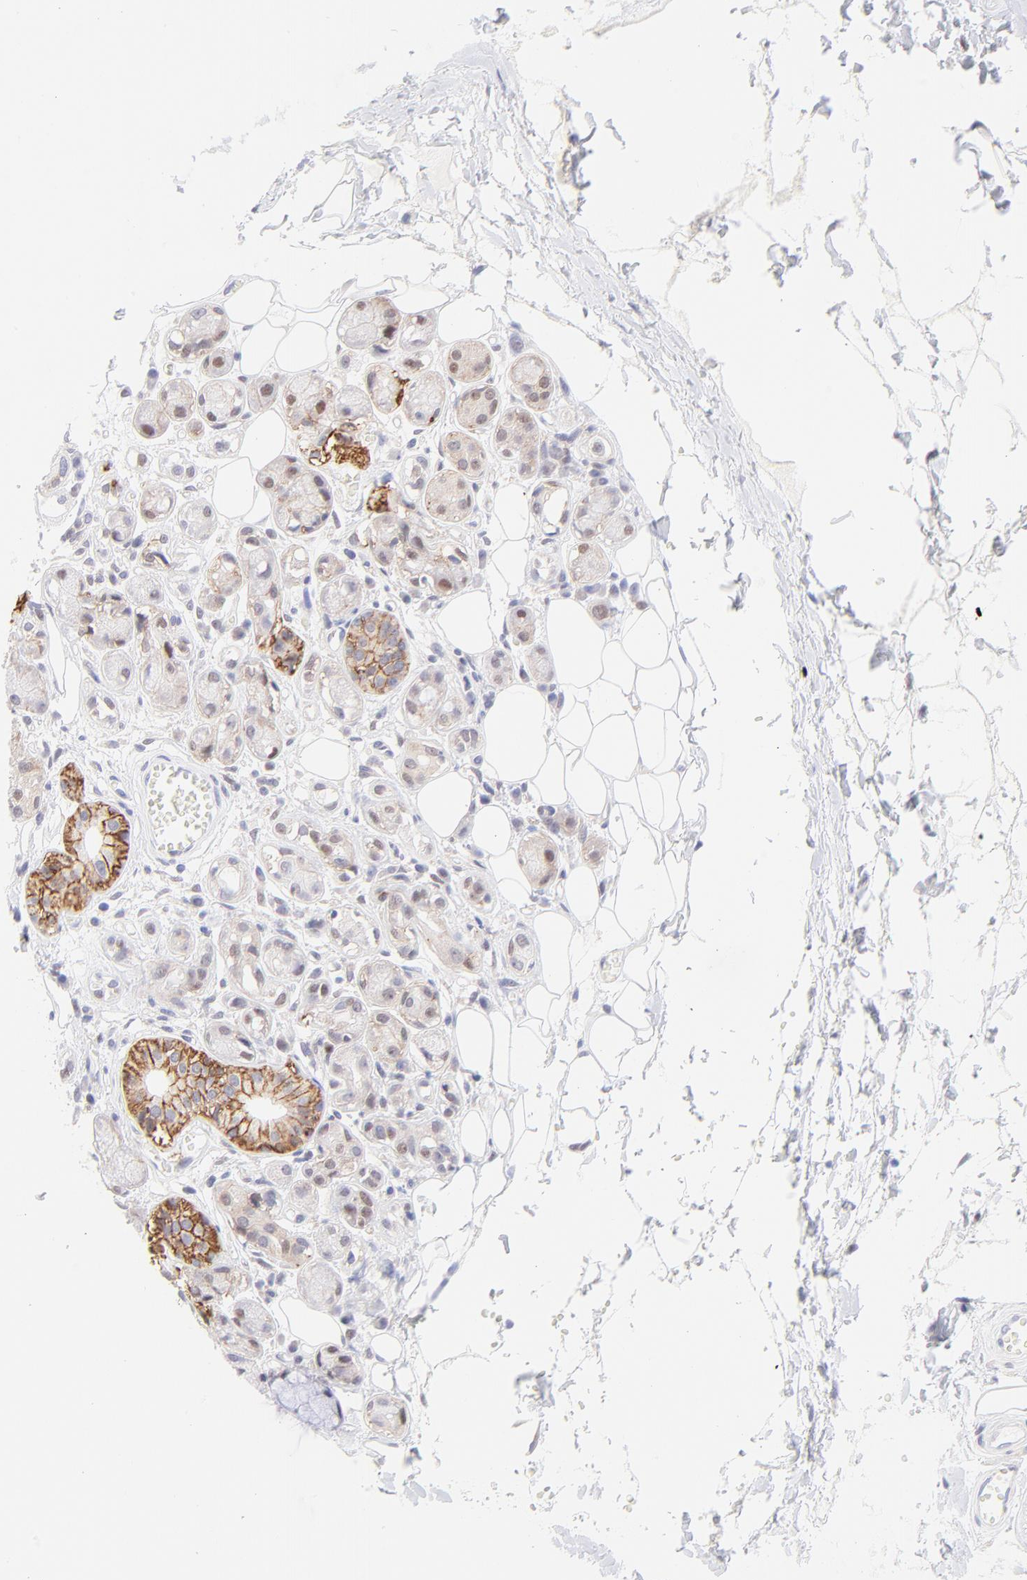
{"staining": {"intensity": "negative", "quantity": "none", "location": "none"}, "tissue": "adipose tissue", "cell_type": "Adipocytes", "image_type": "normal", "snomed": [{"axis": "morphology", "description": "Normal tissue, NOS"}, {"axis": "morphology", "description": "Inflammation, NOS"}, {"axis": "topography", "description": "Salivary gland"}, {"axis": "topography", "description": "Peripheral nerve tissue"}], "caption": "Immunohistochemistry of benign adipose tissue demonstrates no staining in adipocytes. (Stains: DAB (3,3'-diaminobenzidine) IHC with hematoxylin counter stain, Microscopy: brightfield microscopy at high magnification).", "gene": "PBDC1", "patient": {"sex": "female", "age": 75}}